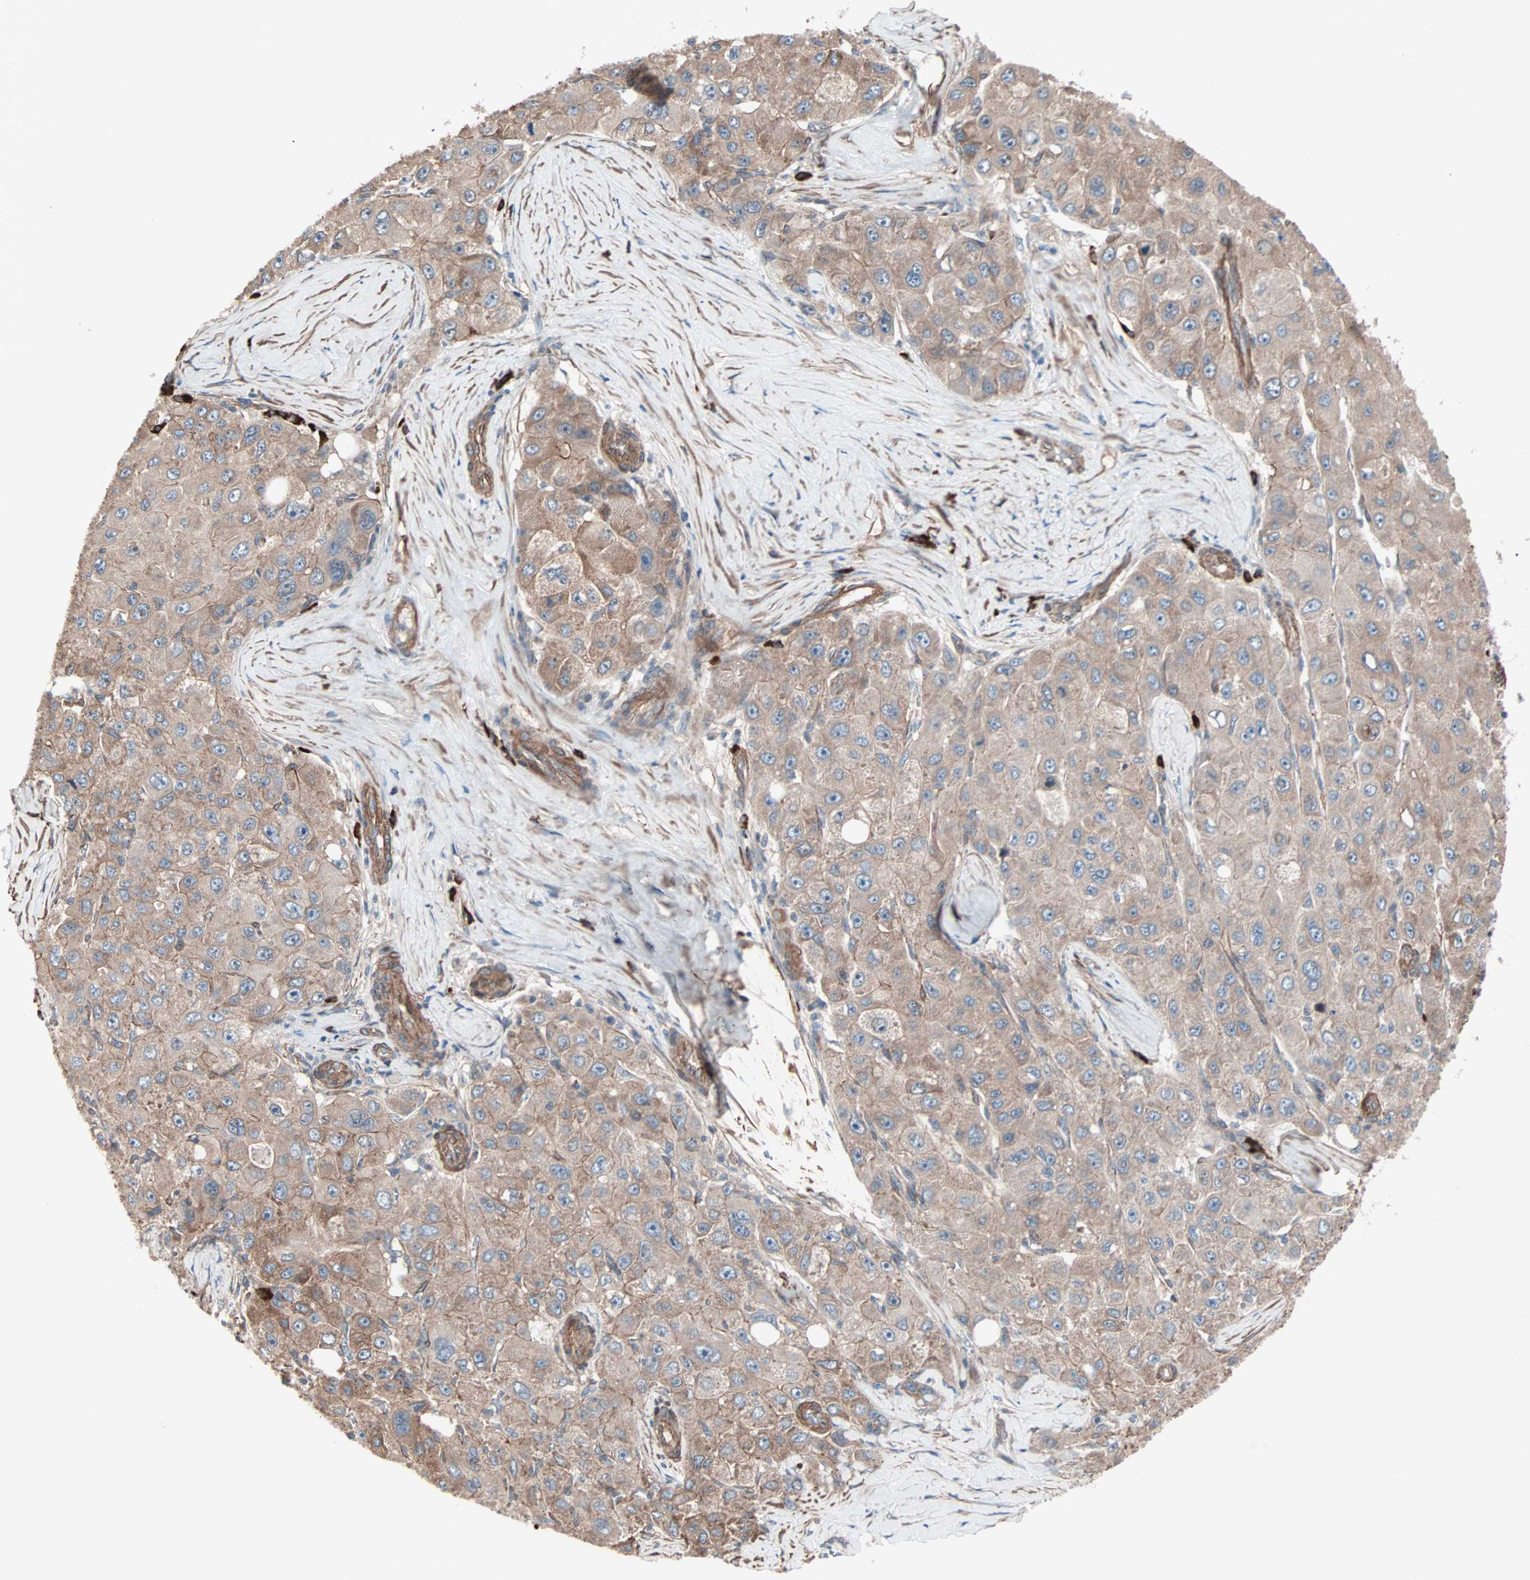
{"staining": {"intensity": "moderate", "quantity": ">75%", "location": "cytoplasmic/membranous"}, "tissue": "liver cancer", "cell_type": "Tumor cells", "image_type": "cancer", "snomed": [{"axis": "morphology", "description": "Carcinoma, Hepatocellular, NOS"}, {"axis": "topography", "description": "Liver"}], "caption": "Immunohistochemical staining of human hepatocellular carcinoma (liver) shows medium levels of moderate cytoplasmic/membranous positivity in approximately >75% of tumor cells. (Stains: DAB (3,3'-diaminobenzidine) in brown, nuclei in blue, Microscopy: brightfield microscopy at high magnification).", "gene": "ALG5", "patient": {"sex": "male", "age": 80}}